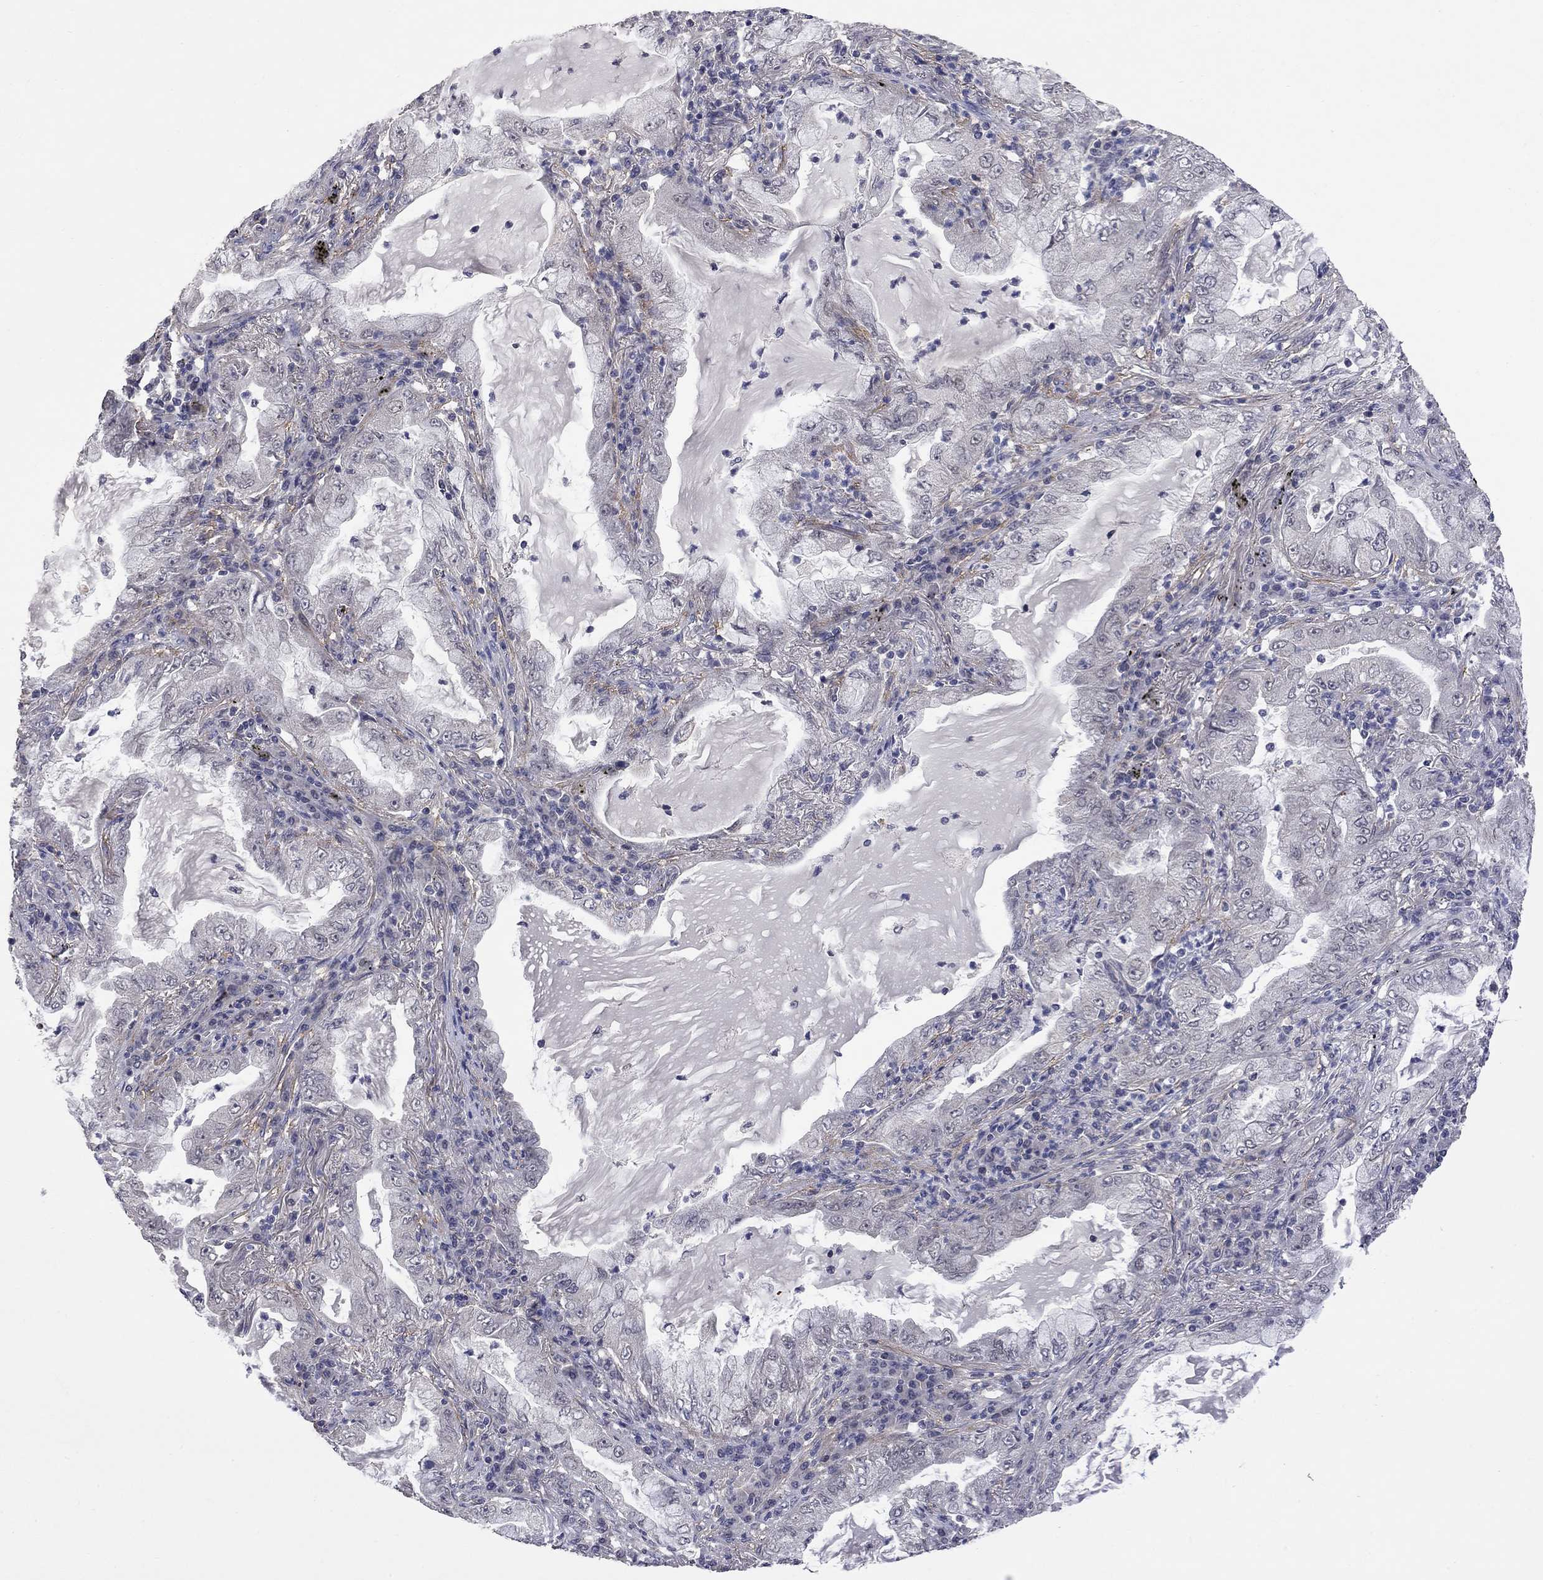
{"staining": {"intensity": "negative", "quantity": "none", "location": "none"}, "tissue": "lung cancer", "cell_type": "Tumor cells", "image_type": "cancer", "snomed": [{"axis": "morphology", "description": "Adenocarcinoma, NOS"}, {"axis": "topography", "description": "Lung"}], "caption": "A high-resolution photomicrograph shows immunohistochemistry staining of adenocarcinoma (lung), which displays no significant positivity in tumor cells.", "gene": "FABP12", "patient": {"sex": "female", "age": 73}}